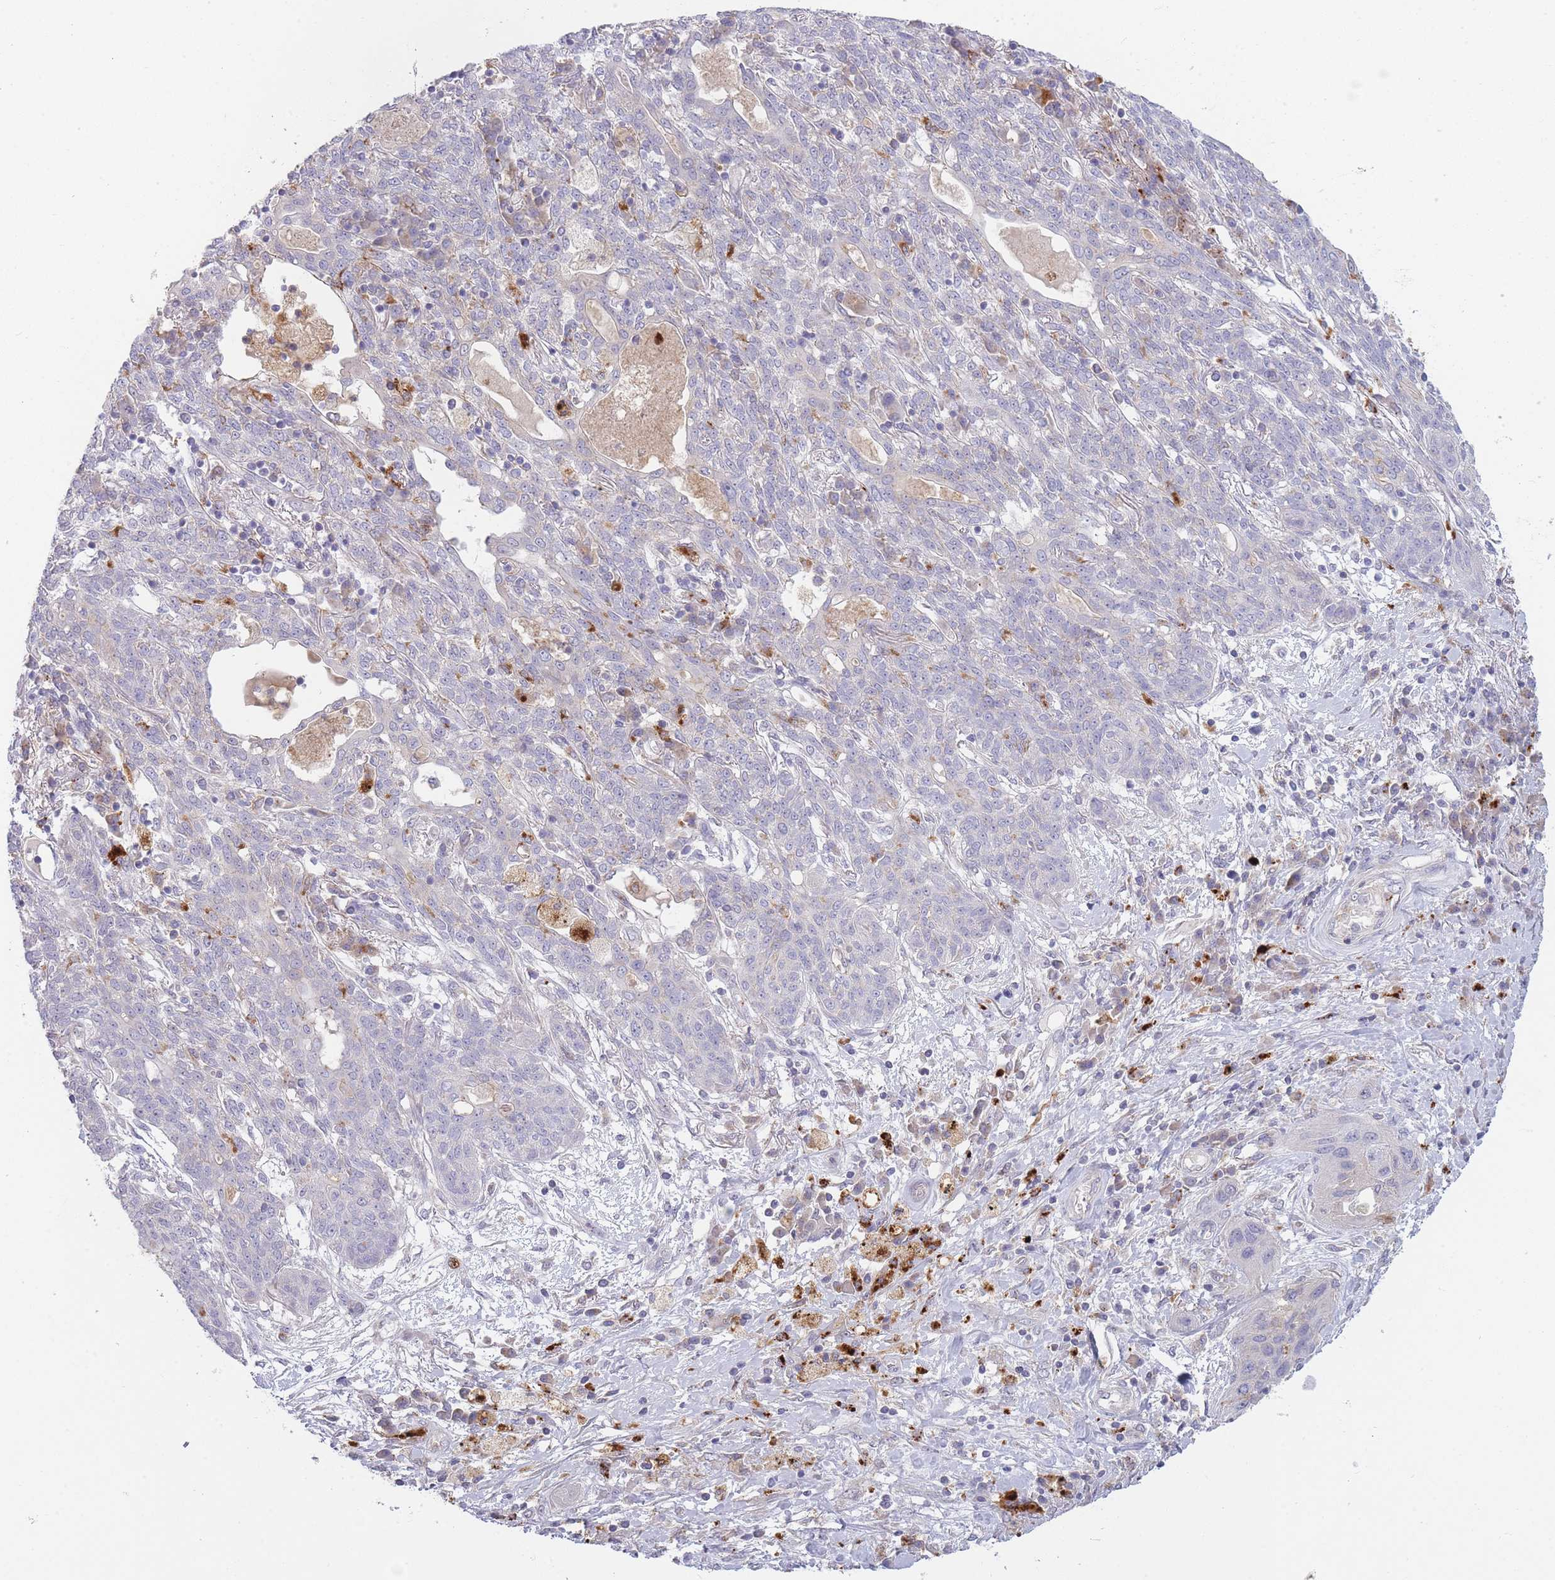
{"staining": {"intensity": "negative", "quantity": "none", "location": "none"}, "tissue": "lung cancer", "cell_type": "Tumor cells", "image_type": "cancer", "snomed": [{"axis": "morphology", "description": "Squamous cell carcinoma, NOS"}, {"axis": "topography", "description": "Lung"}], "caption": "Tumor cells are negative for brown protein staining in lung cancer. The staining is performed using DAB brown chromogen with nuclei counter-stained in using hematoxylin.", "gene": "TRIM61", "patient": {"sex": "female", "age": 70}}